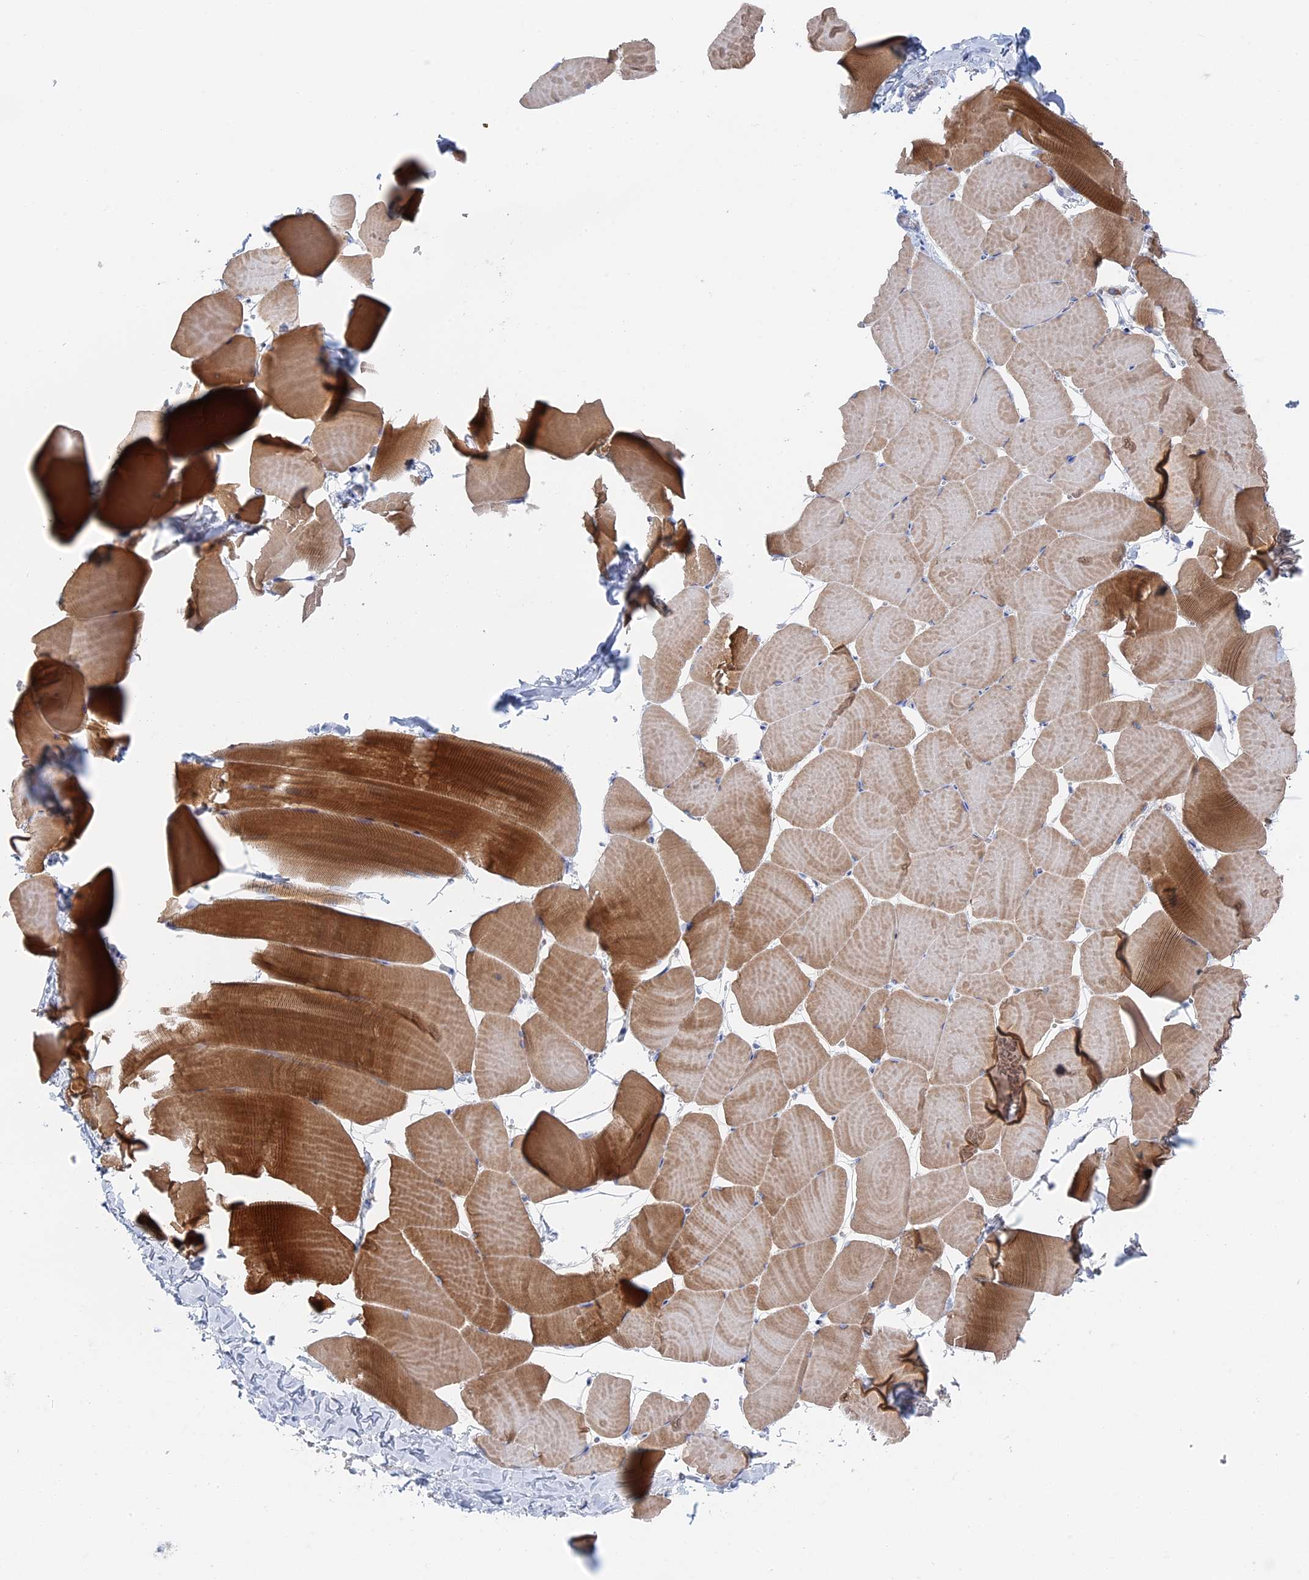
{"staining": {"intensity": "strong", "quantity": "25%-75%", "location": "cytoplasmic/membranous"}, "tissue": "skeletal muscle", "cell_type": "Myocytes", "image_type": "normal", "snomed": [{"axis": "morphology", "description": "Normal tissue, NOS"}, {"axis": "topography", "description": "Skeletal muscle"}], "caption": "Strong cytoplasmic/membranous staining is seen in about 25%-75% of myocytes in benign skeletal muscle. (DAB IHC with brightfield microscopy, high magnification).", "gene": "IRGQ", "patient": {"sex": "male", "age": 25}}